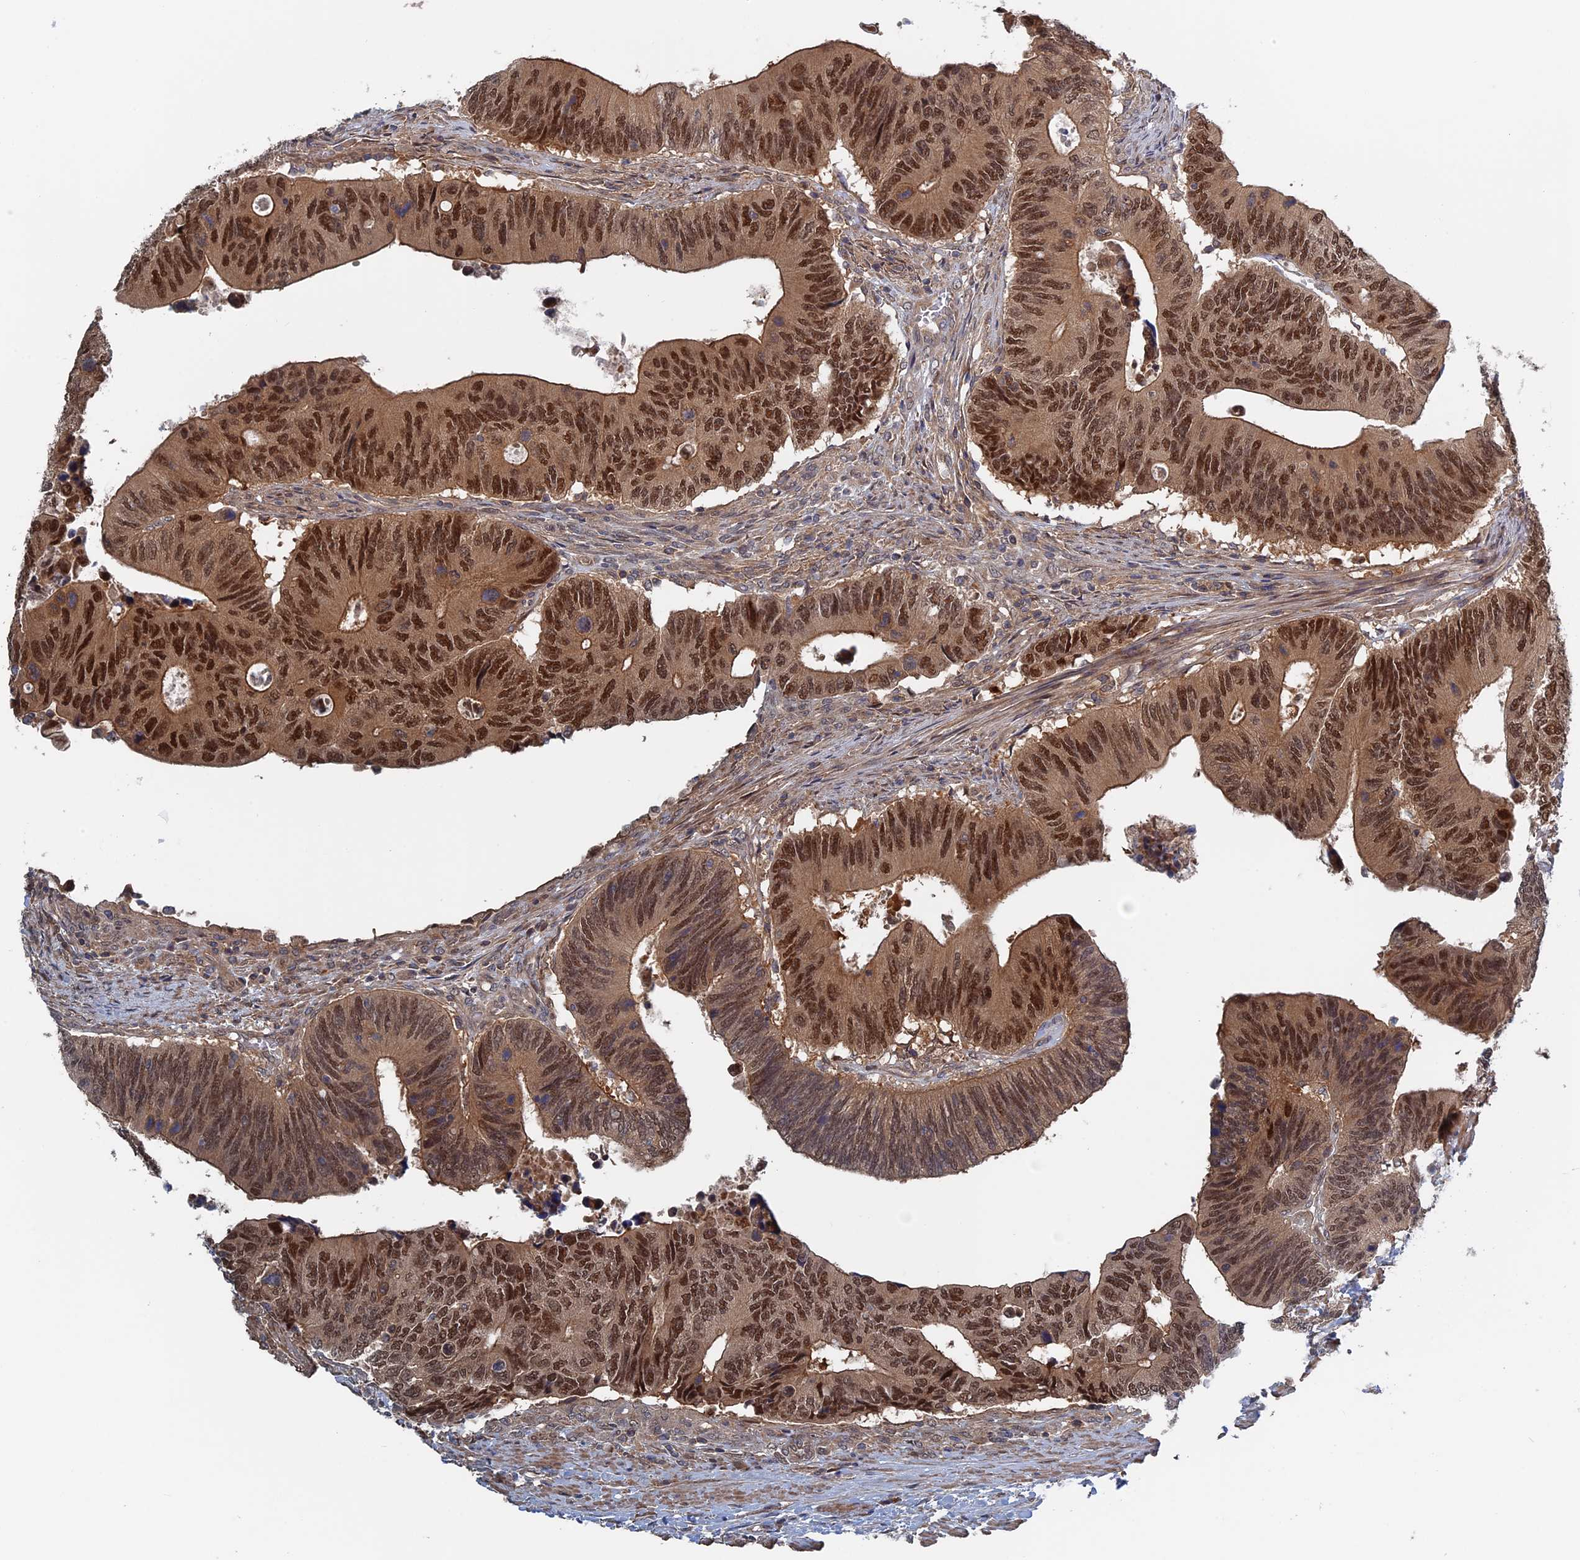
{"staining": {"intensity": "strong", "quantity": ">75%", "location": "cytoplasmic/membranous,nuclear"}, "tissue": "colorectal cancer", "cell_type": "Tumor cells", "image_type": "cancer", "snomed": [{"axis": "morphology", "description": "Adenocarcinoma, NOS"}, {"axis": "topography", "description": "Colon"}], "caption": "Strong cytoplasmic/membranous and nuclear protein staining is appreciated in approximately >75% of tumor cells in colorectal cancer.", "gene": "ELOVL6", "patient": {"sex": "male", "age": 87}}